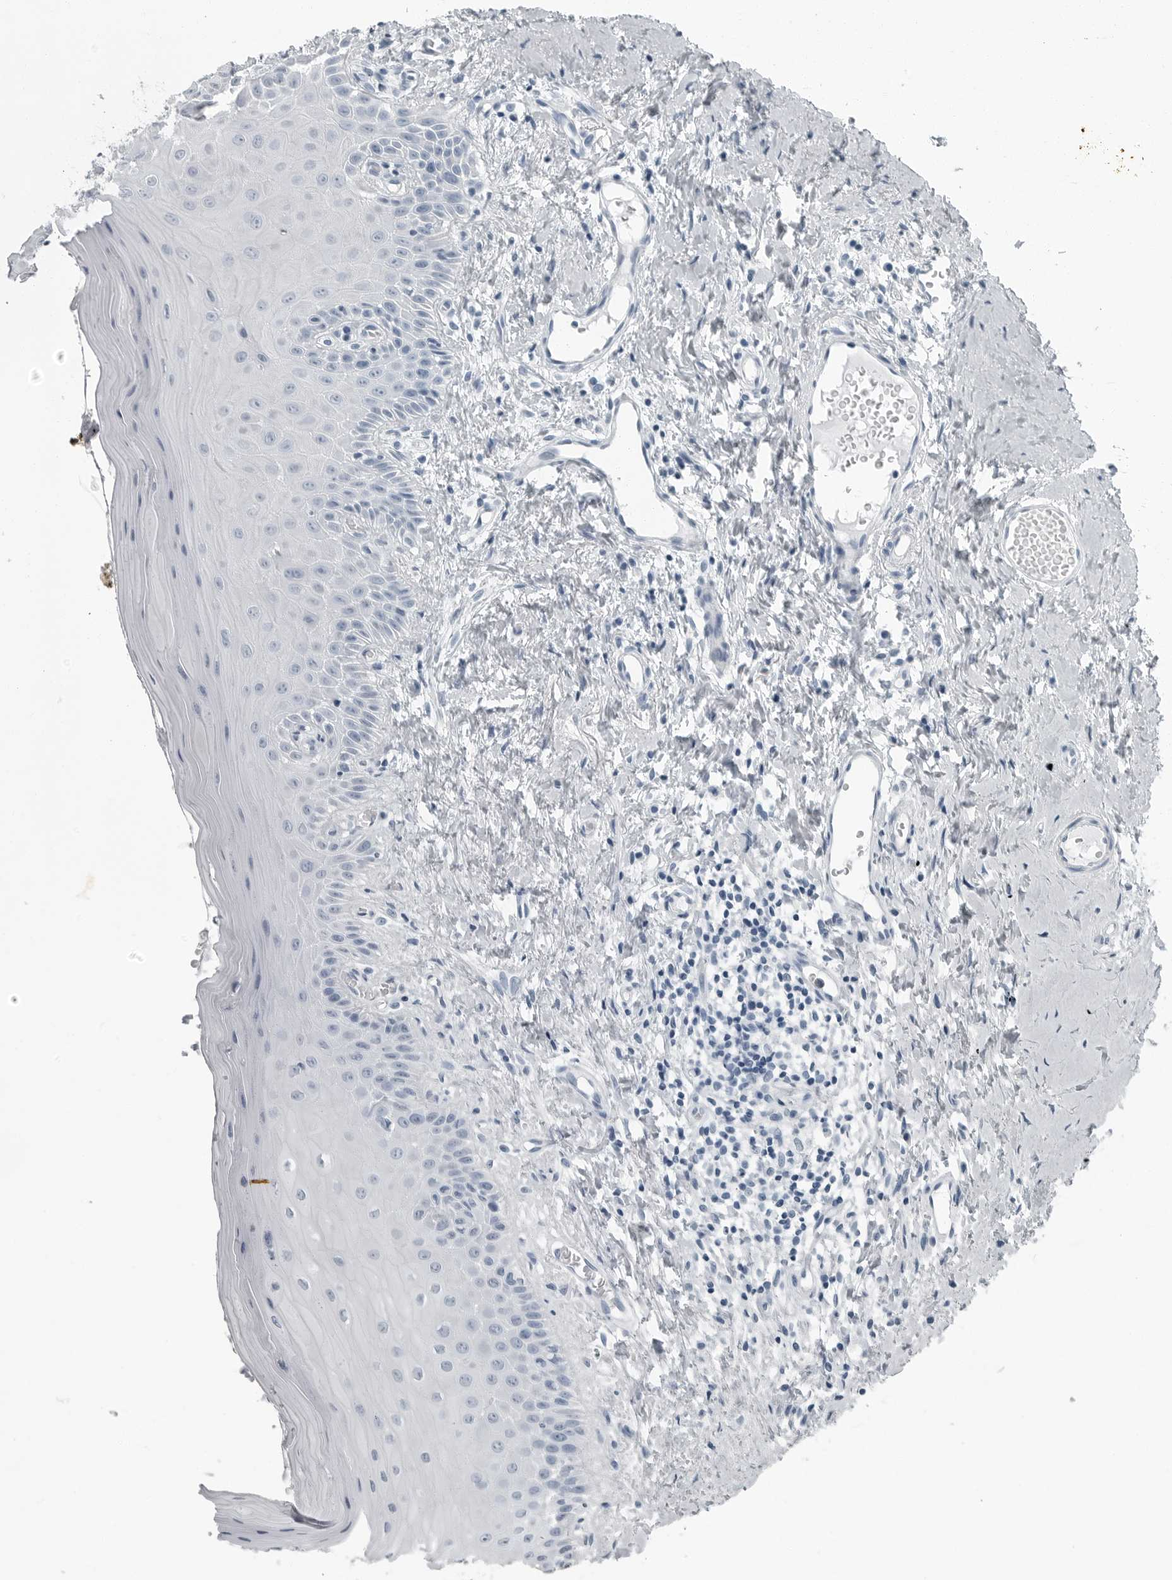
{"staining": {"intensity": "negative", "quantity": "none", "location": "none"}, "tissue": "oral mucosa", "cell_type": "Squamous epithelial cells", "image_type": "normal", "snomed": [{"axis": "morphology", "description": "Normal tissue, NOS"}, {"axis": "topography", "description": "Oral tissue"}], "caption": "High power microscopy histopathology image of an immunohistochemistry (IHC) photomicrograph of unremarkable oral mucosa, revealing no significant expression in squamous epithelial cells. (Stains: DAB immunohistochemistry (IHC) with hematoxylin counter stain, Microscopy: brightfield microscopy at high magnification).", "gene": "FABP6", "patient": {"sex": "male", "age": 66}}